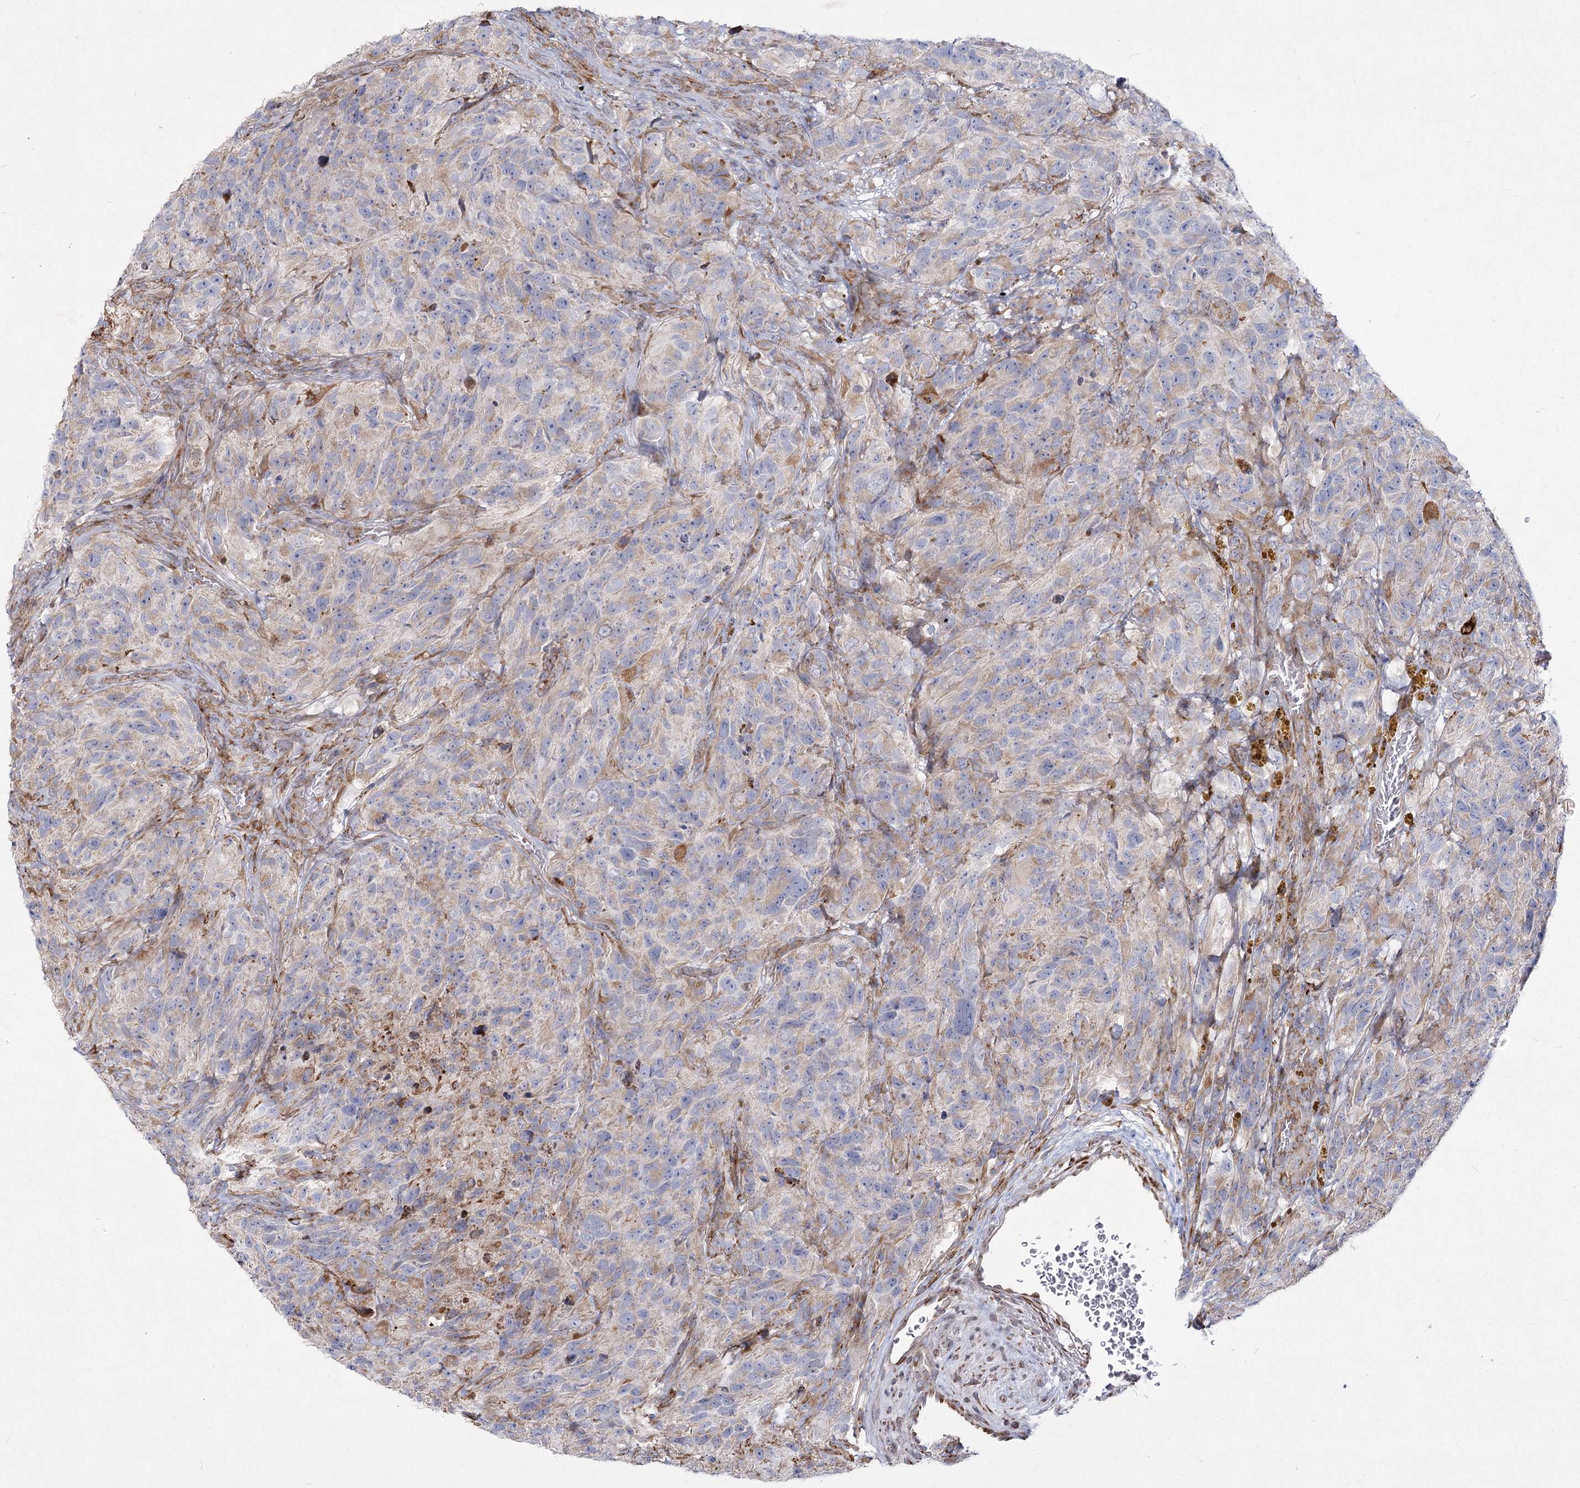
{"staining": {"intensity": "weak", "quantity": "<25%", "location": "cytoplasmic/membranous"}, "tissue": "glioma", "cell_type": "Tumor cells", "image_type": "cancer", "snomed": [{"axis": "morphology", "description": "Glioma, malignant, High grade"}, {"axis": "topography", "description": "Brain"}], "caption": "The image displays no staining of tumor cells in malignant glioma (high-grade). The staining is performed using DAB (3,3'-diaminobenzidine) brown chromogen with nuclei counter-stained in using hematoxylin.", "gene": "NHLRC2", "patient": {"sex": "male", "age": 69}}